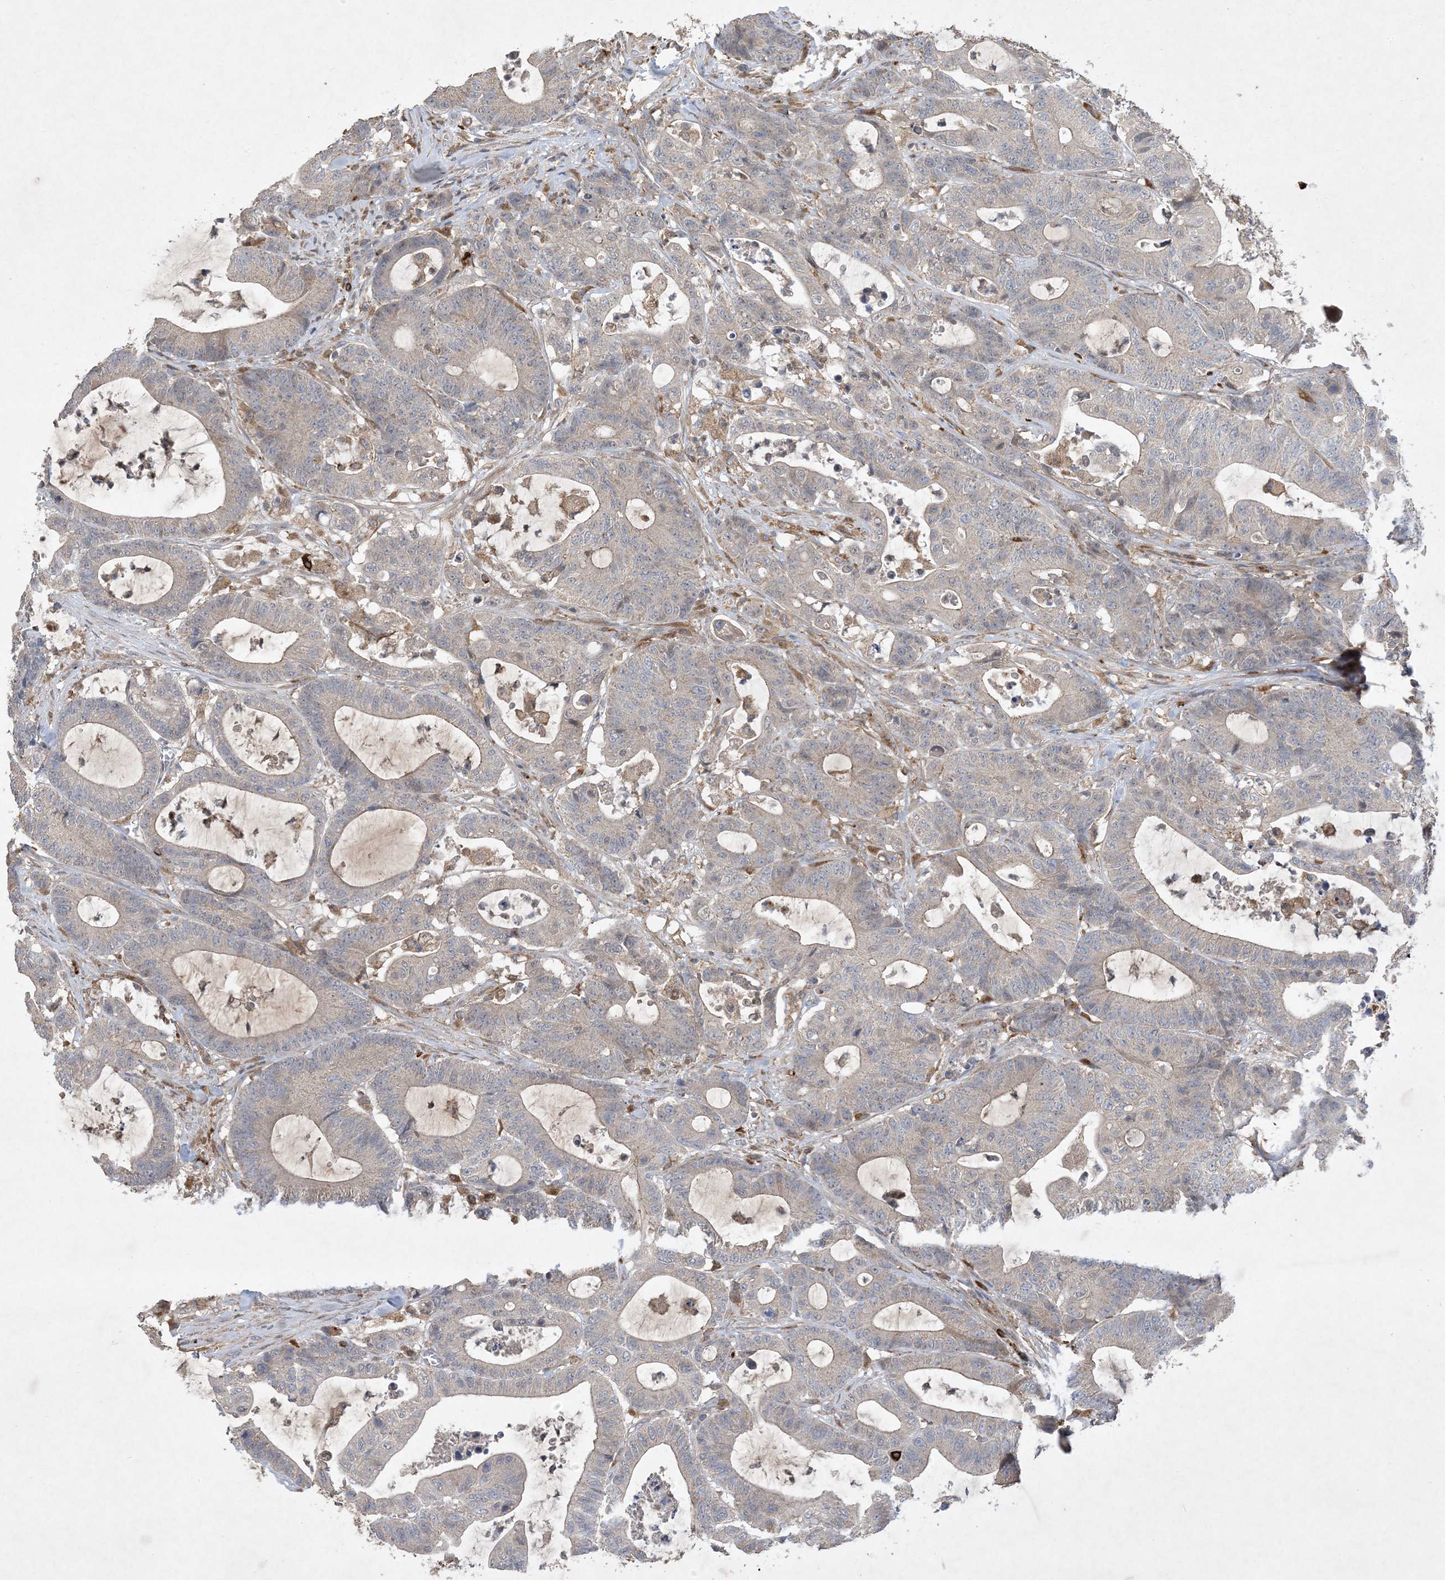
{"staining": {"intensity": "weak", "quantity": "<25%", "location": "cytoplasmic/membranous"}, "tissue": "colorectal cancer", "cell_type": "Tumor cells", "image_type": "cancer", "snomed": [{"axis": "morphology", "description": "Adenocarcinoma, NOS"}, {"axis": "topography", "description": "Colon"}], "caption": "DAB immunohistochemical staining of colorectal adenocarcinoma reveals no significant positivity in tumor cells.", "gene": "MASP2", "patient": {"sex": "female", "age": 84}}